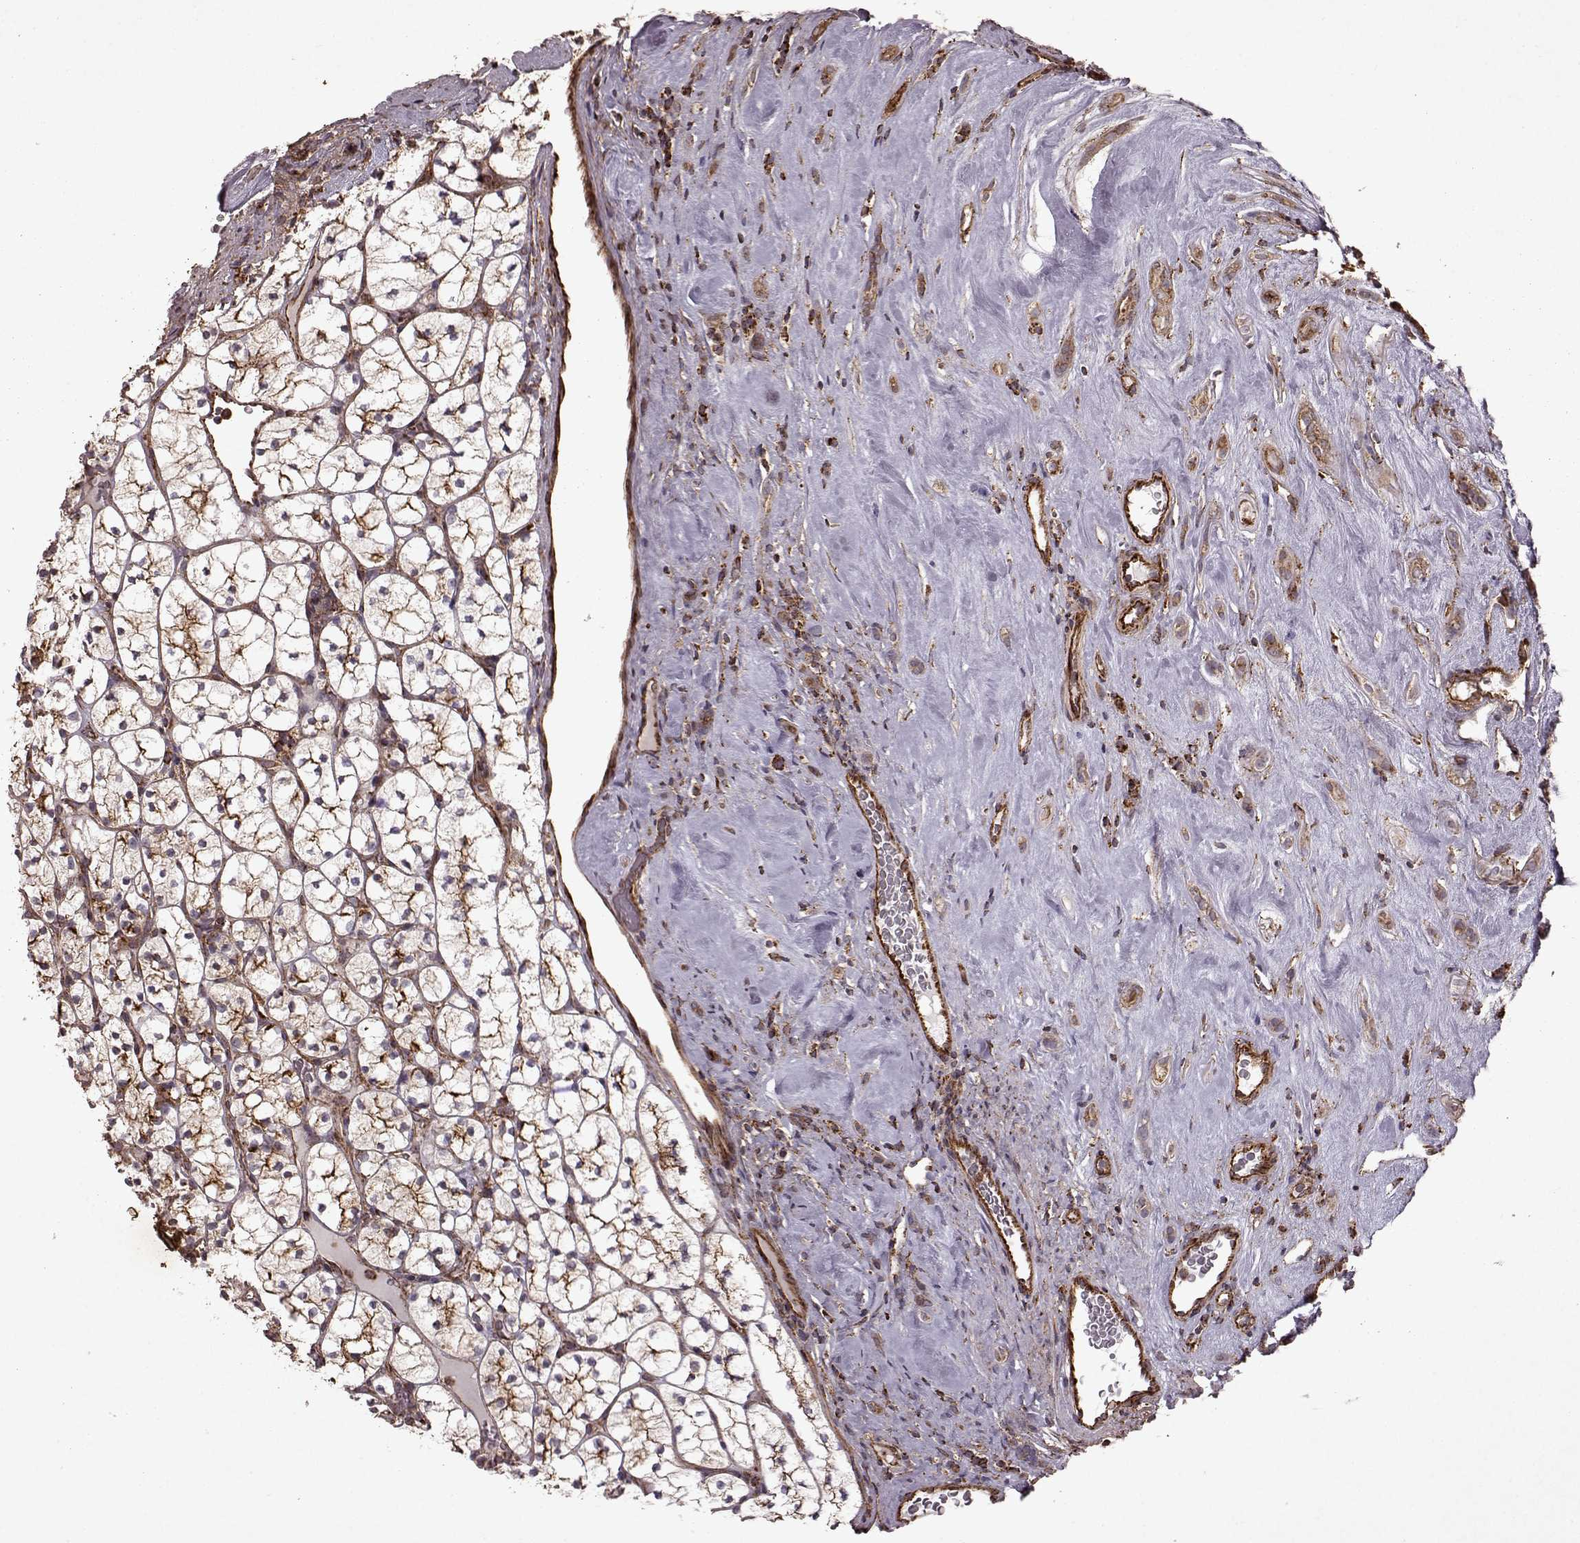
{"staining": {"intensity": "moderate", "quantity": ">75%", "location": "cytoplasmic/membranous"}, "tissue": "renal cancer", "cell_type": "Tumor cells", "image_type": "cancer", "snomed": [{"axis": "morphology", "description": "Adenocarcinoma, NOS"}, {"axis": "topography", "description": "Kidney"}], "caption": "A brown stain highlights moderate cytoplasmic/membranous expression of a protein in renal cancer tumor cells.", "gene": "FXN", "patient": {"sex": "female", "age": 89}}